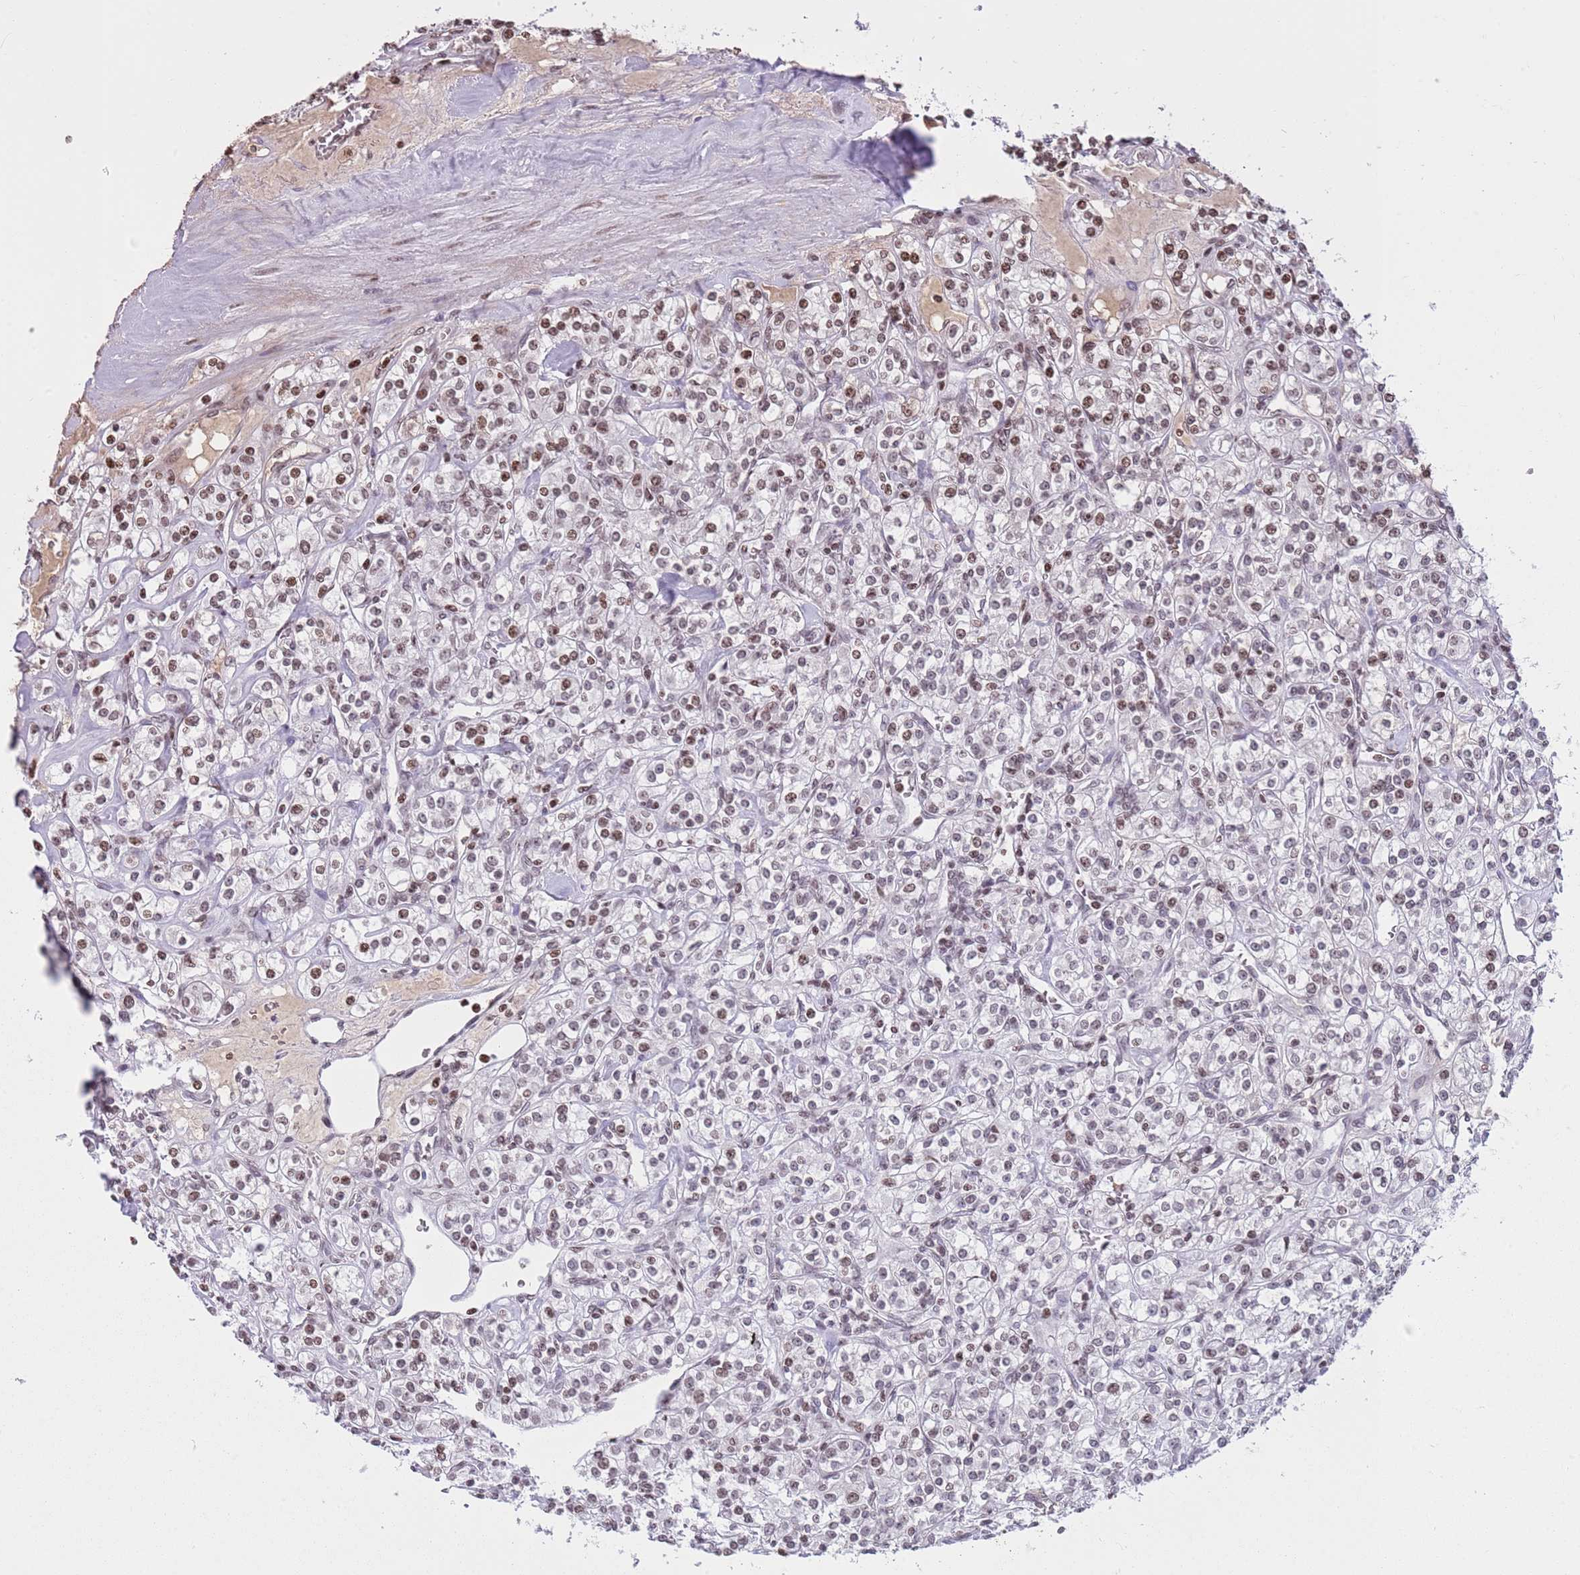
{"staining": {"intensity": "moderate", "quantity": "25%-75%", "location": "nuclear"}, "tissue": "renal cancer", "cell_type": "Tumor cells", "image_type": "cancer", "snomed": [{"axis": "morphology", "description": "Adenocarcinoma, NOS"}, {"axis": "topography", "description": "Kidney"}], "caption": "IHC of renal cancer (adenocarcinoma) shows medium levels of moderate nuclear staining in approximately 25%-75% of tumor cells.", "gene": "KPNA3", "patient": {"sex": "male", "age": 77}}